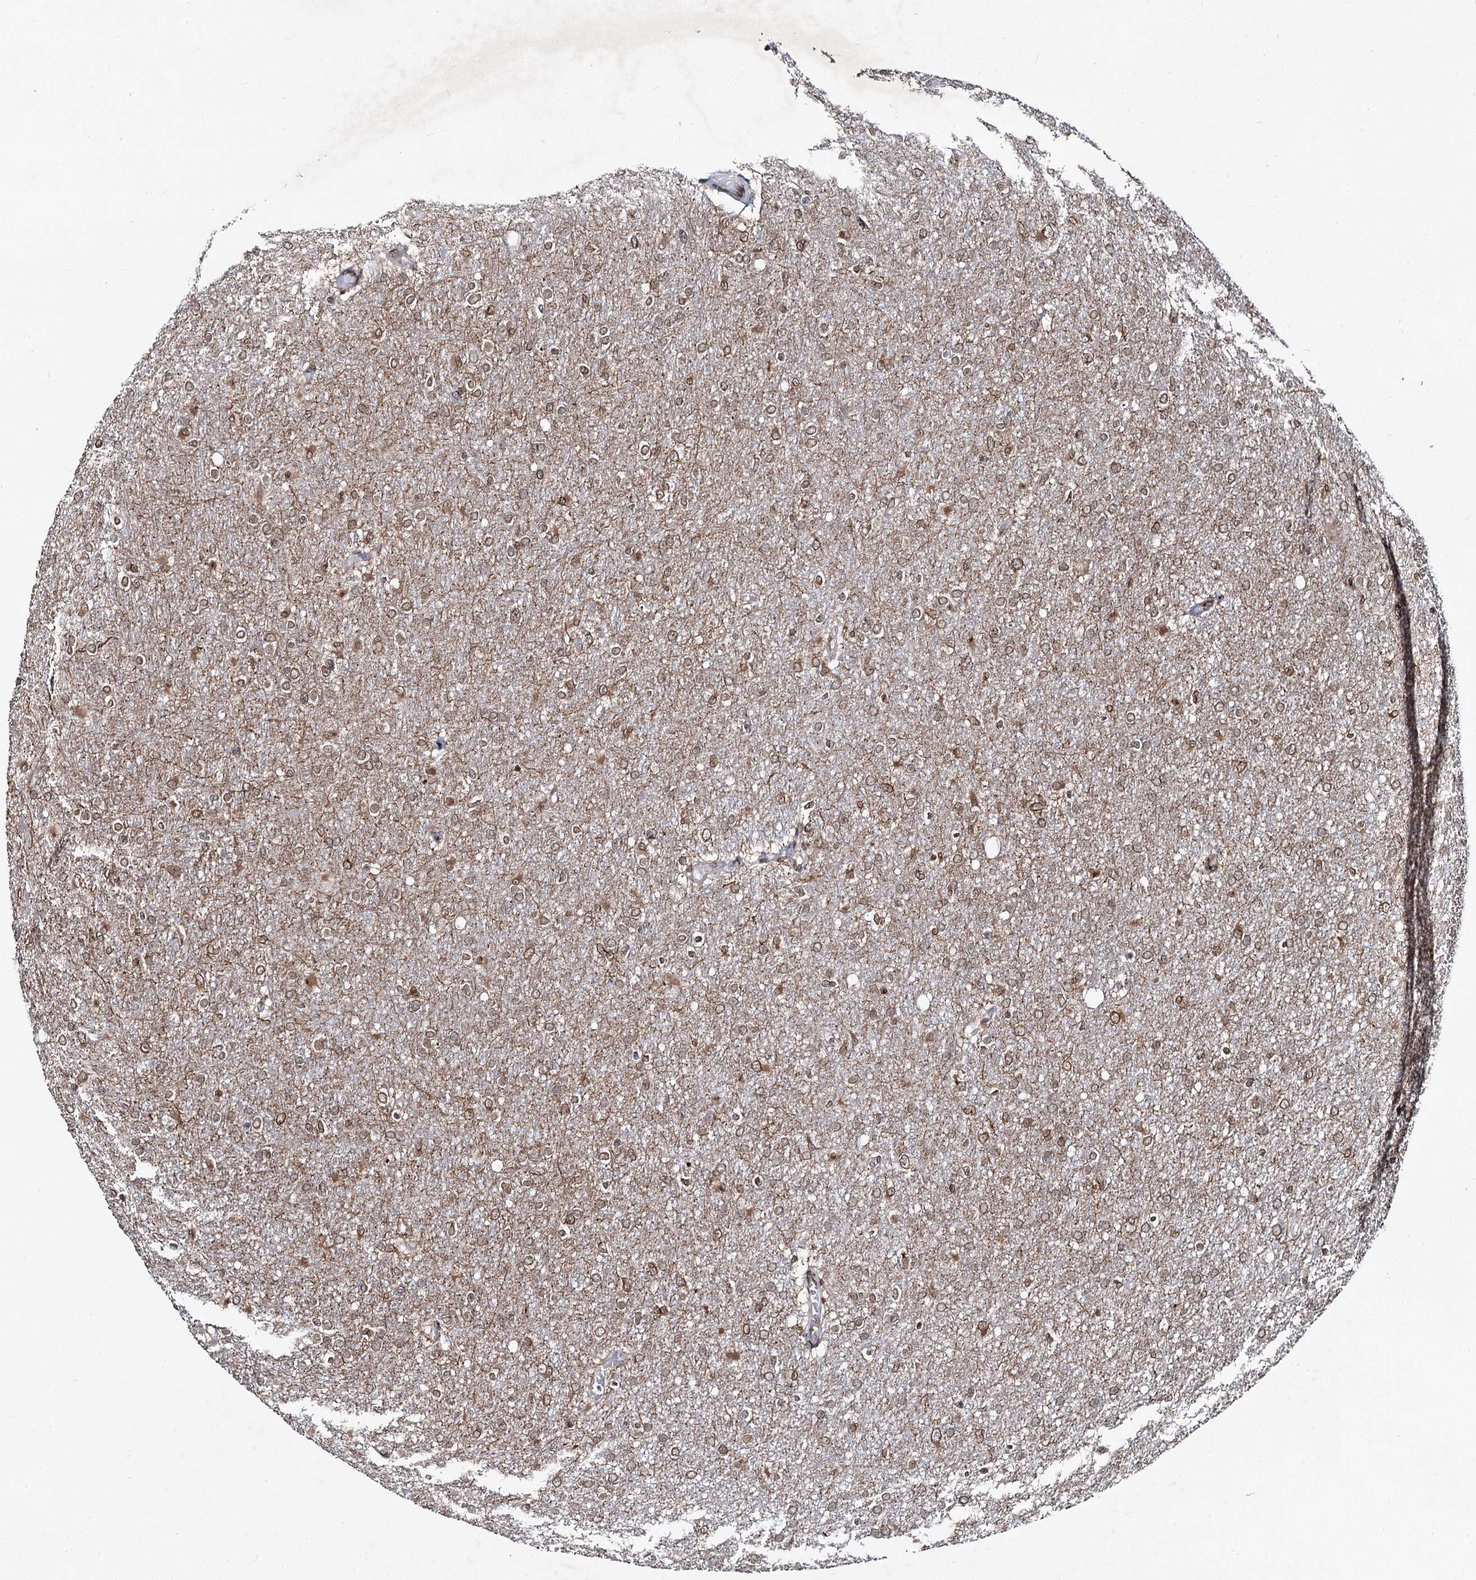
{"staining": {"intensity": "moderate", "quantity": ">75%", "location": "cytoplasmic/membranous,nuclear"}, "tissue": "glioma", "cell_type": "Tumor cells", "image_type": "cancer", "snomed": [{"axis": "morphology", "description": "Glioma, malignant, High grade"}, {"axis": "topography", "description": "Cerebral cortex"}], "caption": "Protein expression analysis of malignant glioma (high-grade) exhibits moderate cytoplasmic/membranous and nuclear staining in approximately >75% of tumor cells.", "gene": "RNF6", "patient": {"sex": "female", "age": 36}}